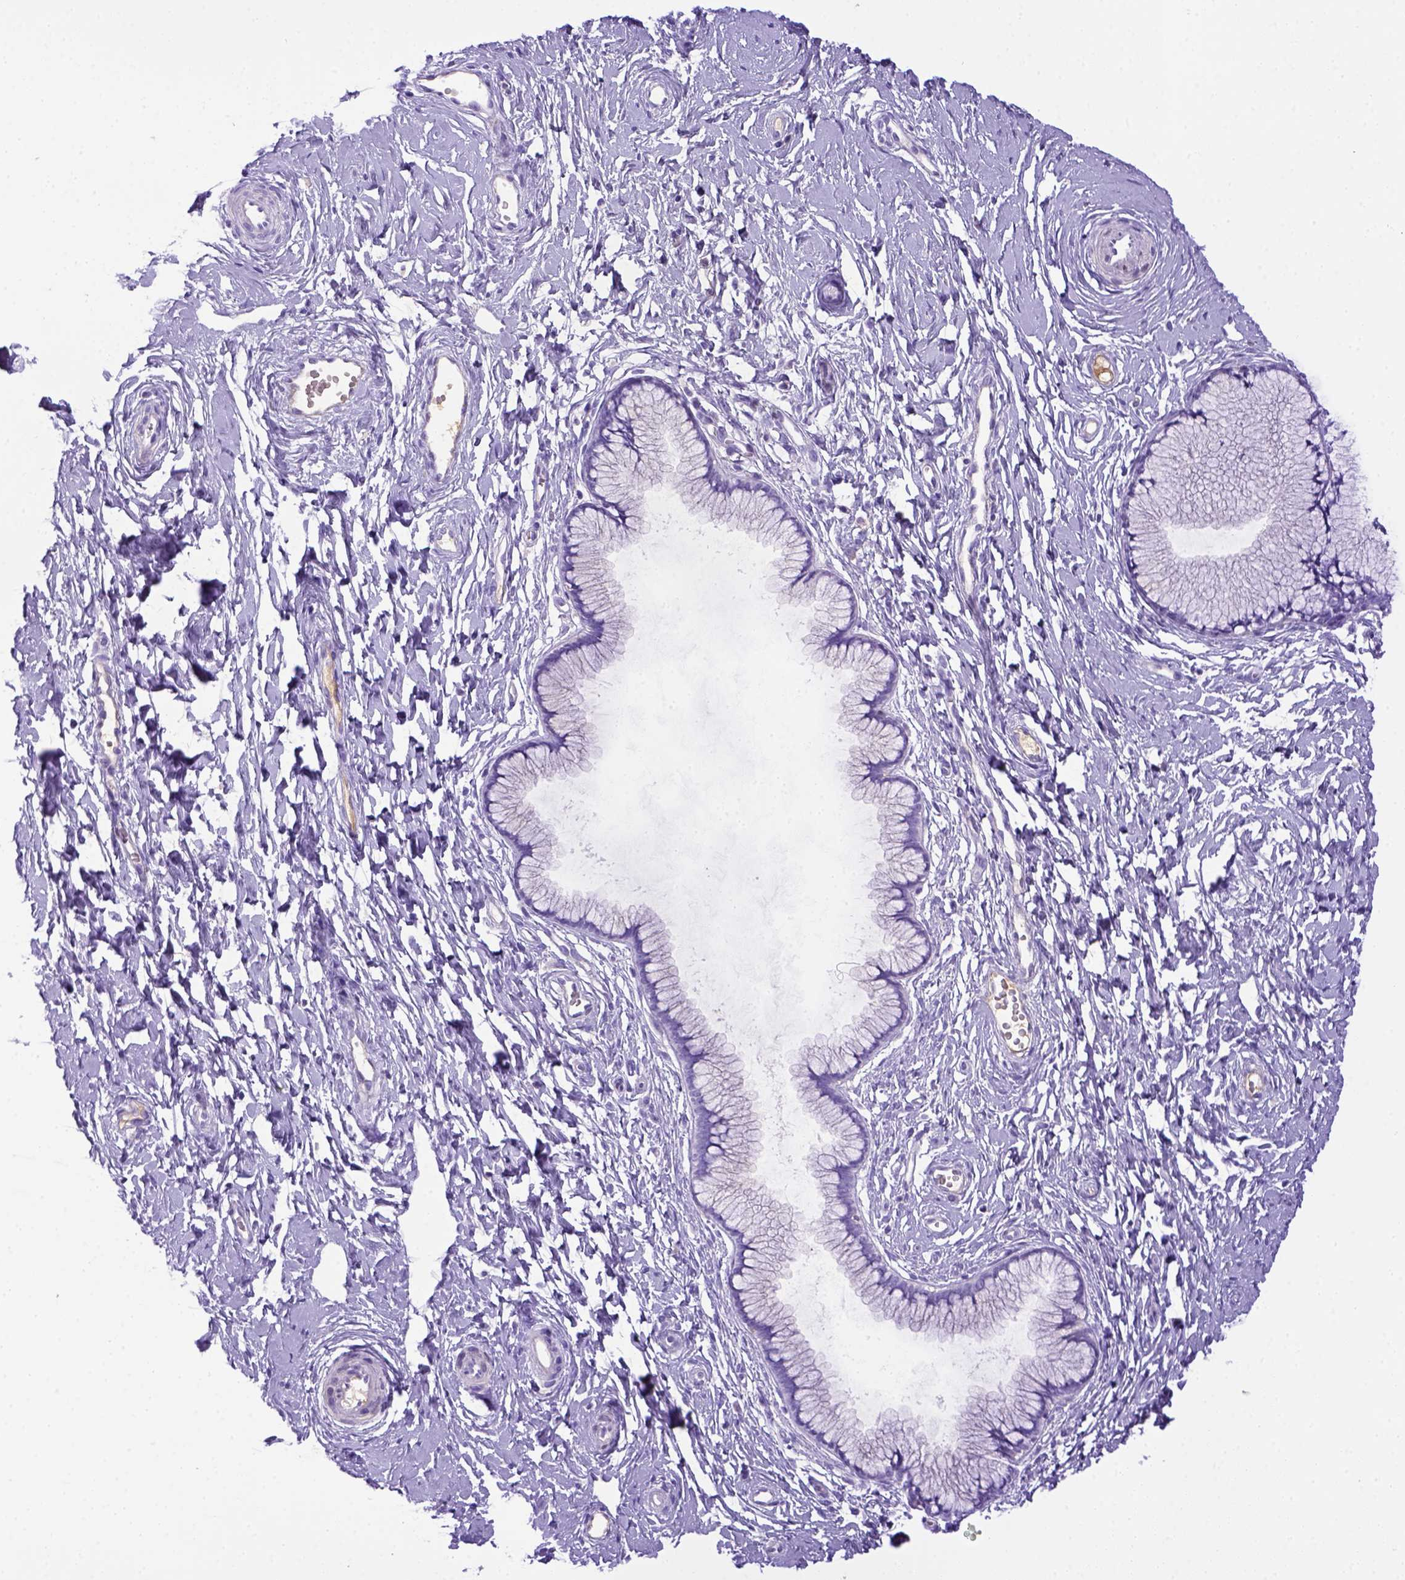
{"staining": {"intensity": "negative", "quantity": "none", "location": "none"}, "tissue": "cervix", "cell_type": "Glandular cells", "image_type": "normal", "snomed": [{"axis": "morphology", "description": "Normal tissue, NOS"}, {"axis": "topography", "description": "Cervix"}], "caption": "Histopathology image shows no significant protein positivity in glandular cells of benign cervix.", "gene": "ITIH4", "patient": {"sex": "female", "age": 40}}